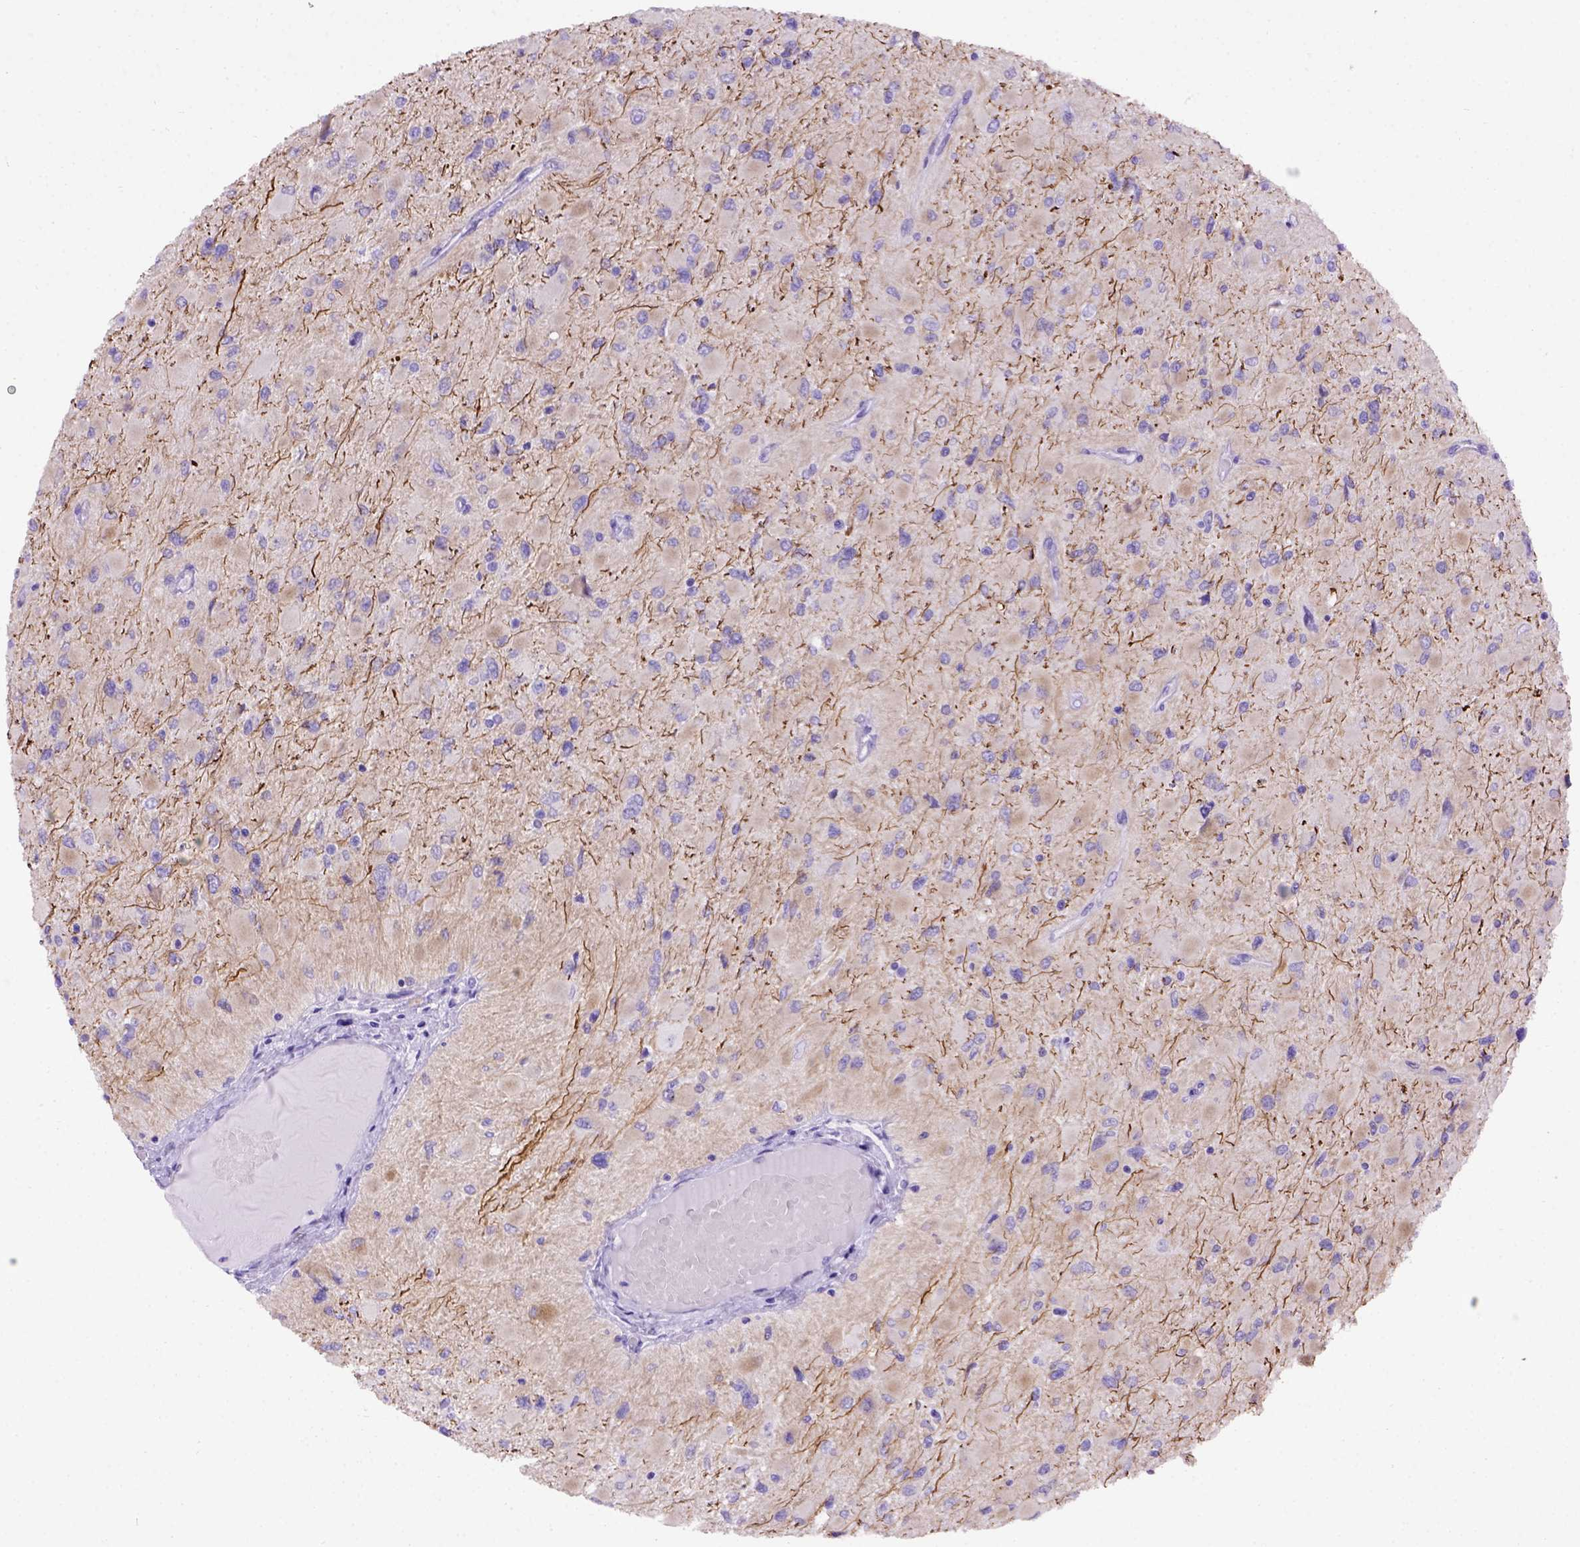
{"staining": {"intensity": "negative", "quantity": "none", "location": "none"}, "tissue": "glioma", "cell_type": "Tumor cells", "image_type": "cancer", "snomed": [{"axis": "morphology", "description": "Glioma, malignant, High grade"}, {"axis": "topography", "description": "Cerebral cortex"}], "caption": "Malignant glioma (high-grade) stained for a protein using immunohistochemistry exhibits no positivity tumor cells.", "gene": "ADAM12", "patient": {"sex": "female", "age": 36}}